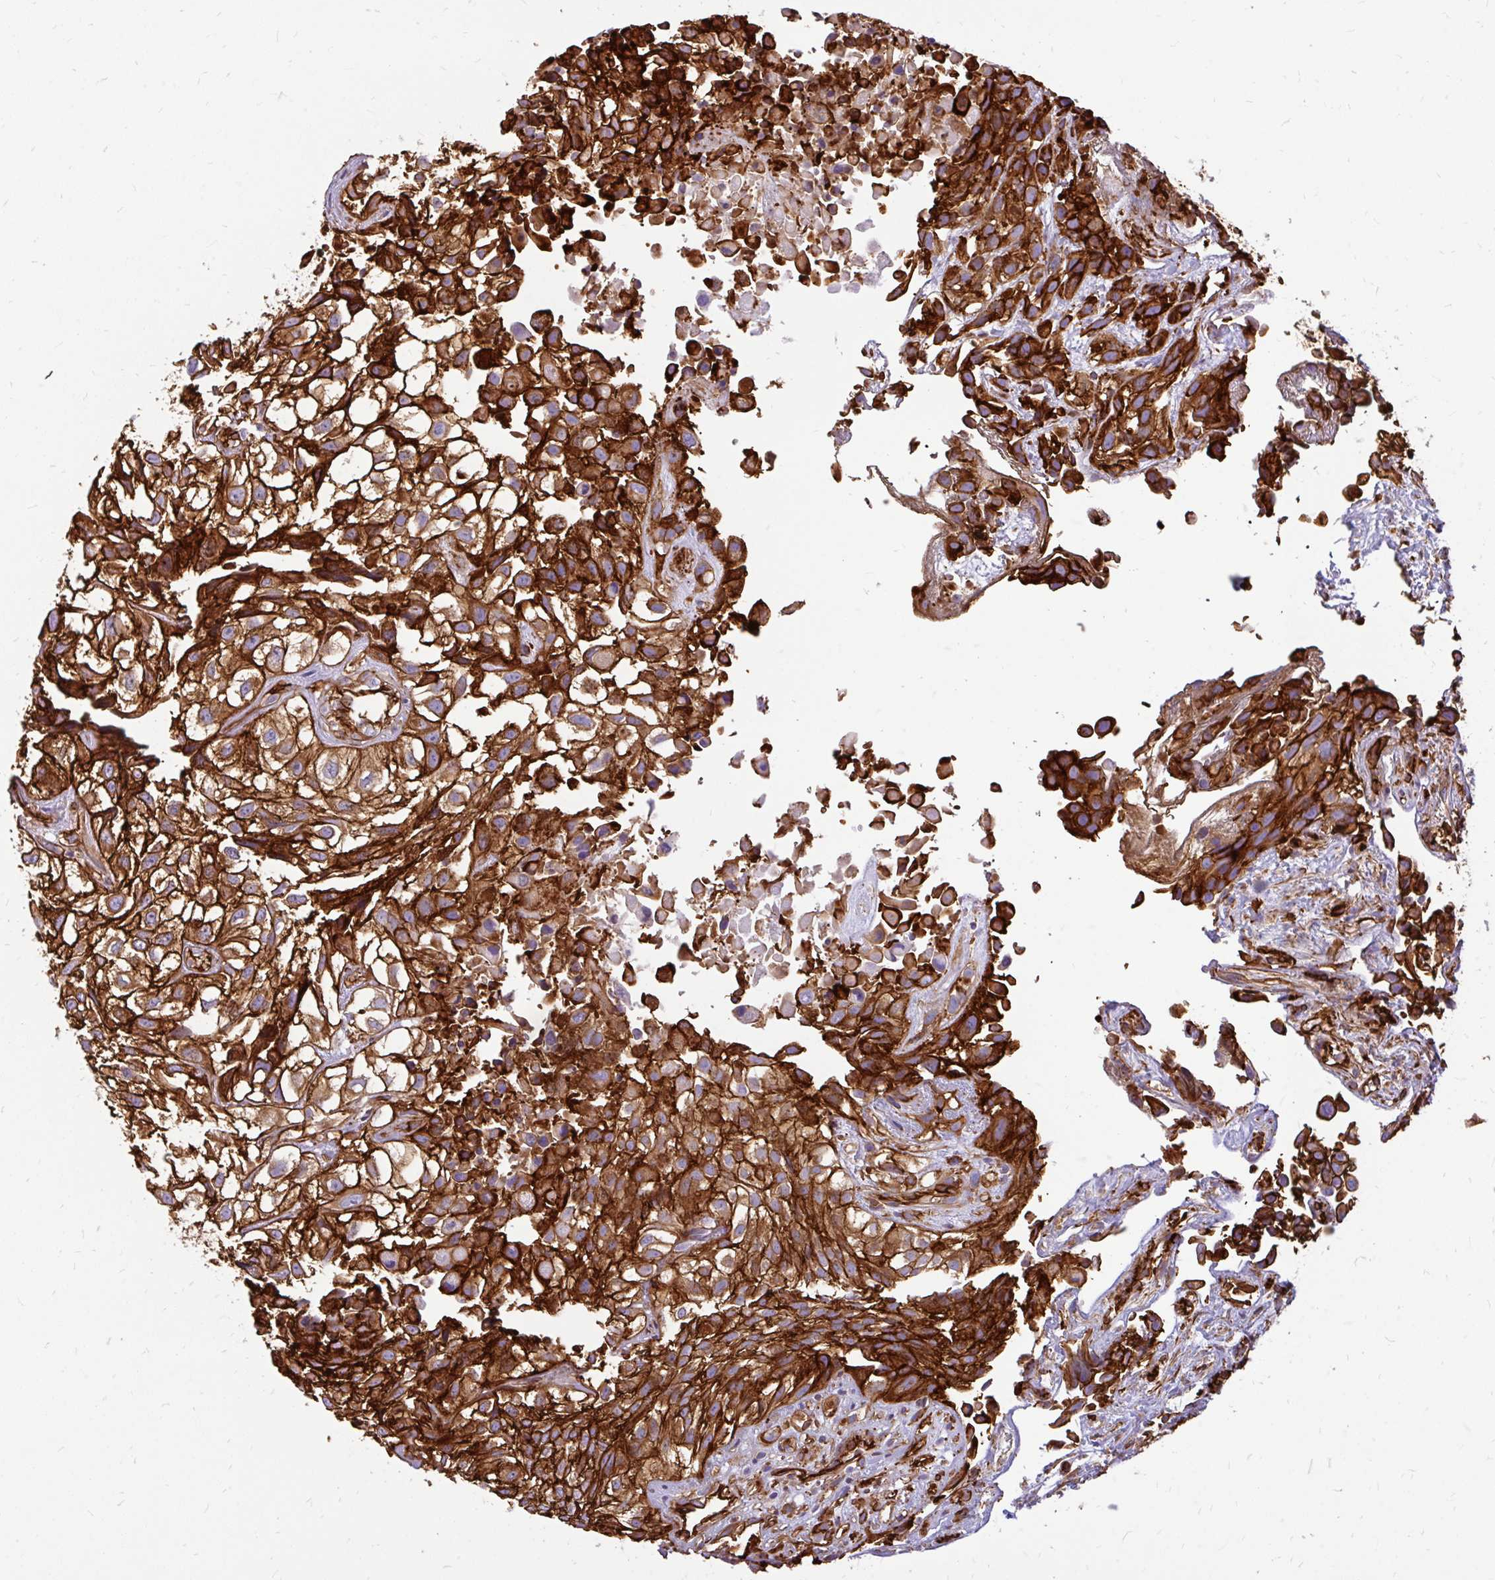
{"staining": {"intensity": "strong", "quantity": ">75%", "location": "cytoplasmic/membranous"}, "tissue": "urothelial cancer", "cell_type": "Tumor cells", "image_type": "cancer", "snomed": [{"axis": "morphology", "description": "Urothelial carcinoma, High grade"}, {"axis": "topography", "description": "Urinary bladder"}], "caption": "Tumor cells exhibit high levels of strong cytoplasmic/membranous expression in approximately >75% of cells in human urothelial cancer.", "gene": "MAP1LC3B", "patient": {"sex": "male", "age": 56}}